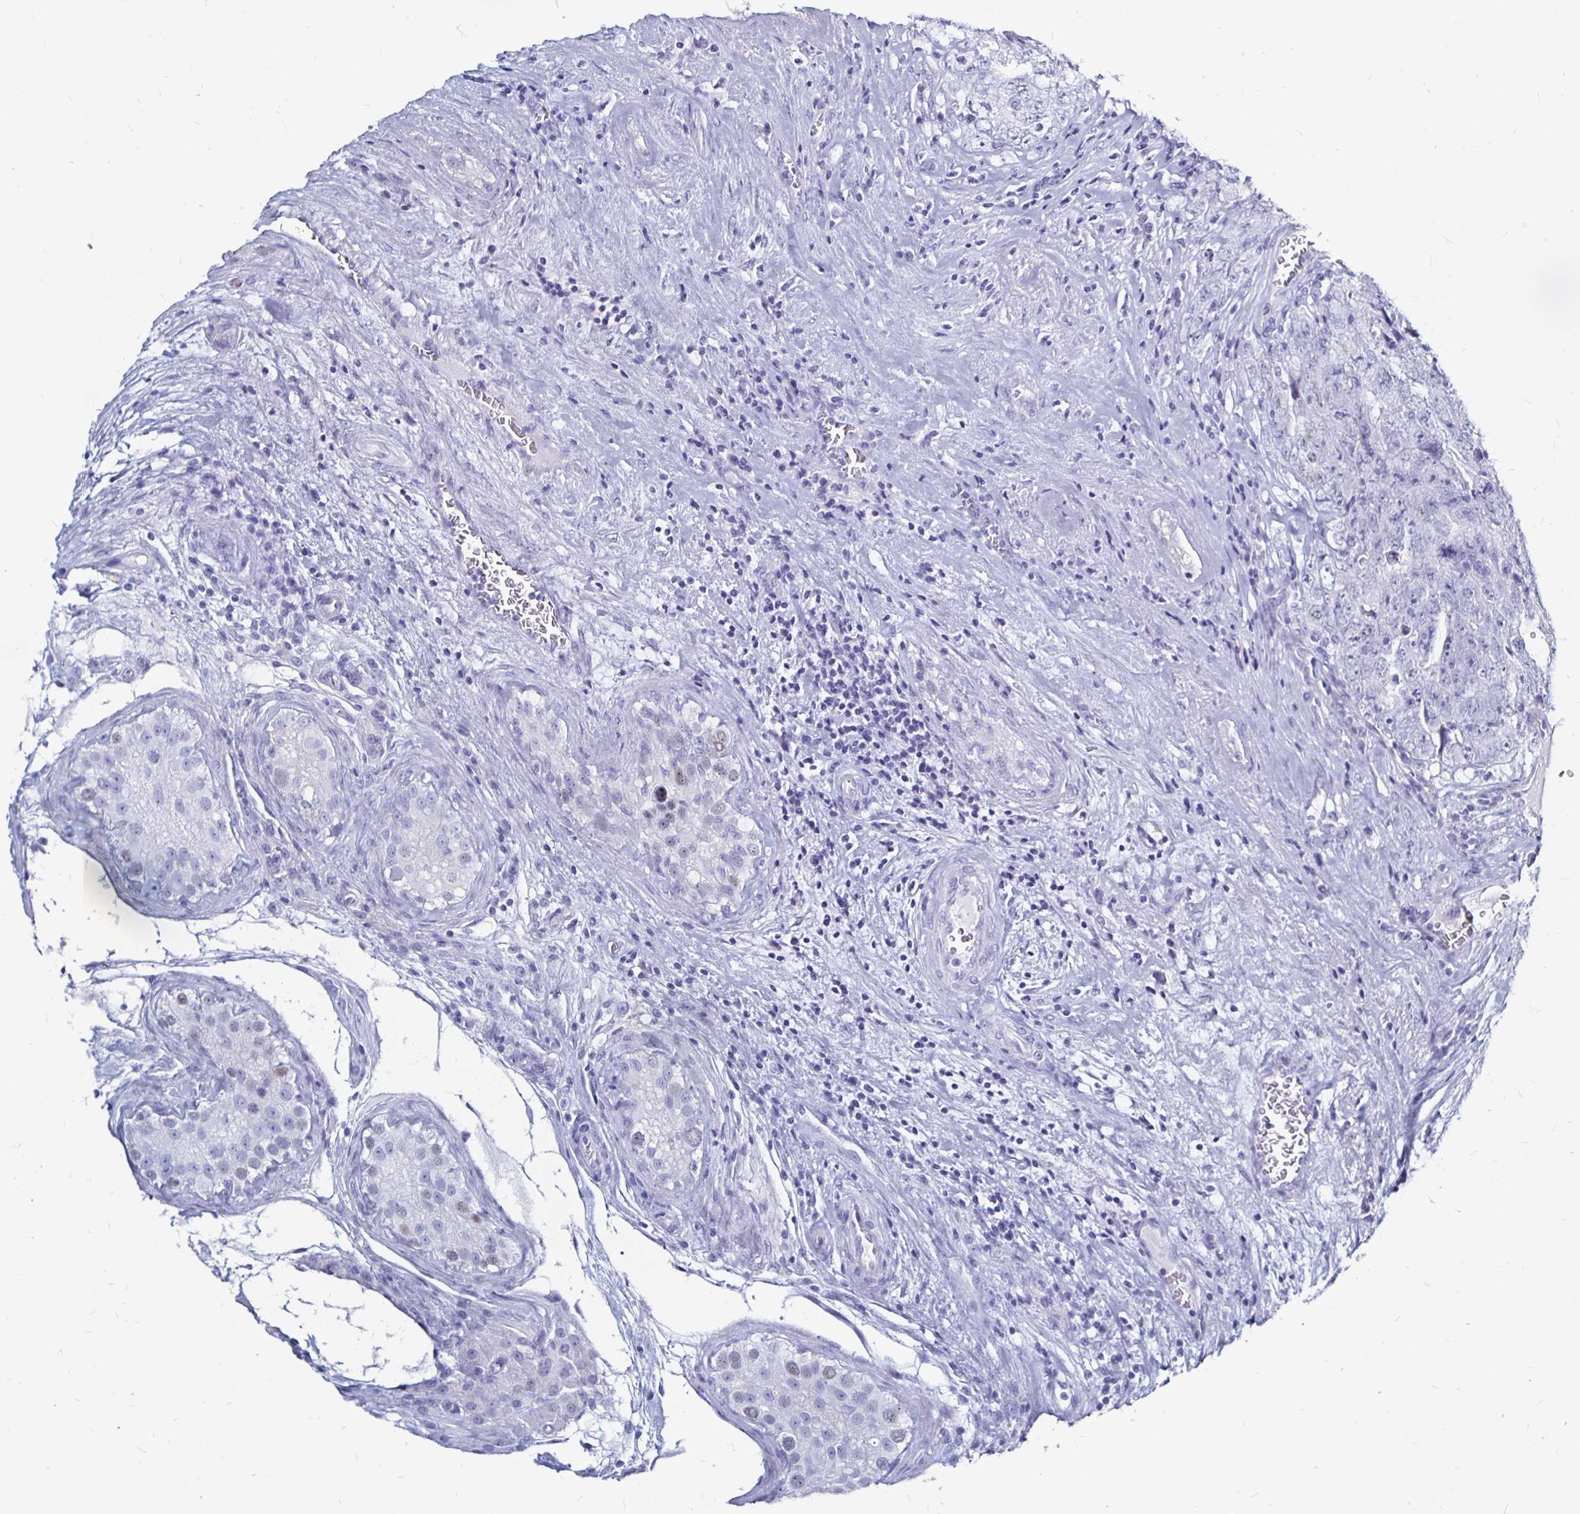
{"staining": {"intensity": "weak", "quantity": "<25%", "location": "nuclear"}, "tissue": "testis cancer", "cell_type": "Tumor cells", "image_type": "cancer", "snomed": [{"axis": "morphology", "description": "Carcinoma, Embryonal, NOS"}, {"axis": "topography", "description": "Testis"}], "caption": "IHC micrograph of neoplastic tissue: testis cancer stained with DAB (3,3'-diaminobenzidine) displays no significant protein positivity in tumor cells.", "gene": "LUZP4", "patient": {"sex": "male", "age": 28}}